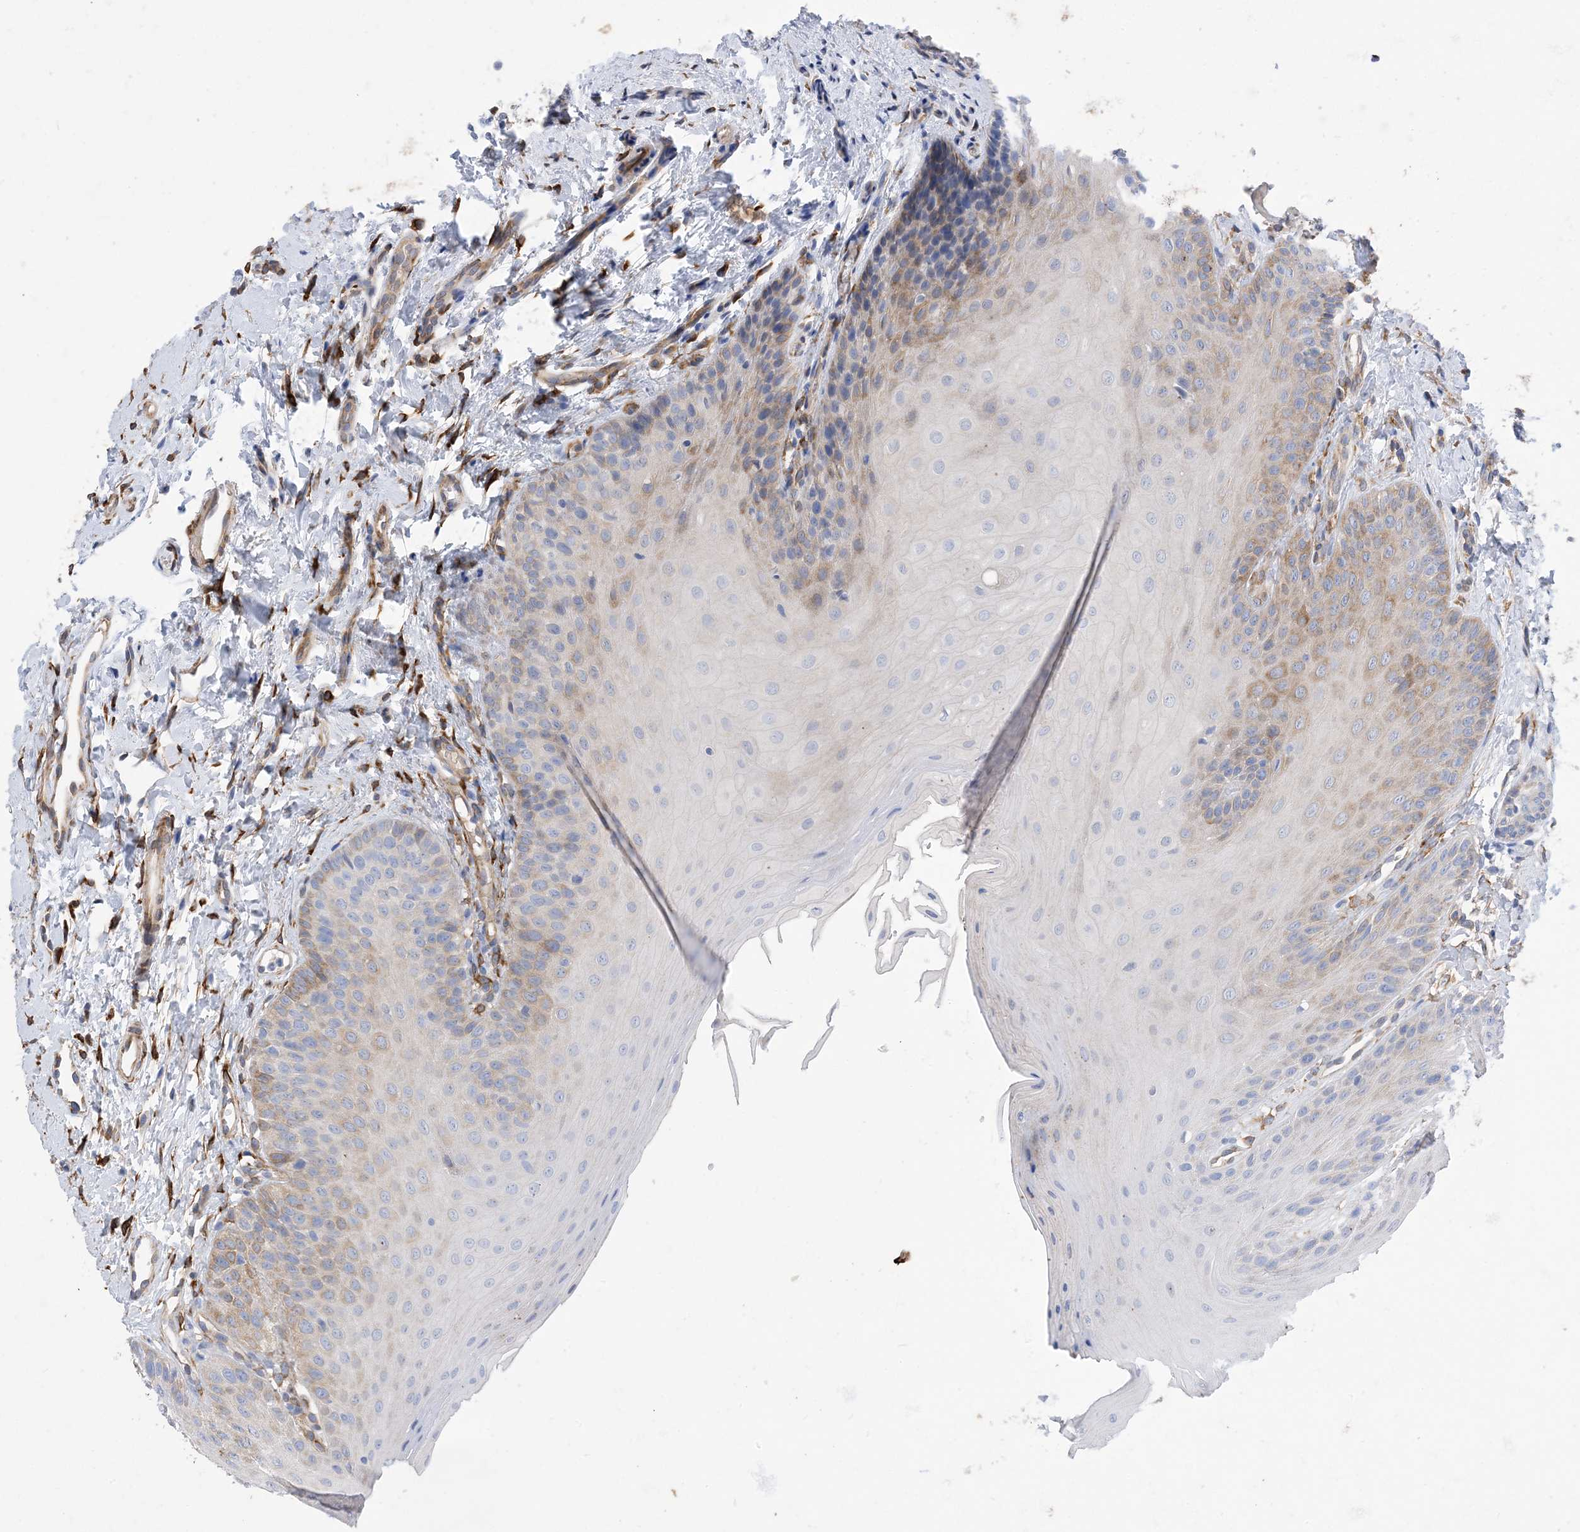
{"staining": {"intensity": "weak", "quantity": "<25%", "location": "cytoplasmic/membranous"}, "tissue": "oral mucosa", "cell_type": "Squamous epithelial cells", "image_type": "normal", "snomed": [{"axis": "morphology", "description": "Normal tissue, NOS"}, {"axis": "topography", "description": "Oral tissue"}], "caption": "This histopathology image is of normal oral mucosa stained with immunohistochemistry to label a protein in brown with the nuclei are counter-stained blue. There is no staining in squamous epithelial cells.", "gene": "RBMS3", "patient": {"sex": "female", "age": 68}}